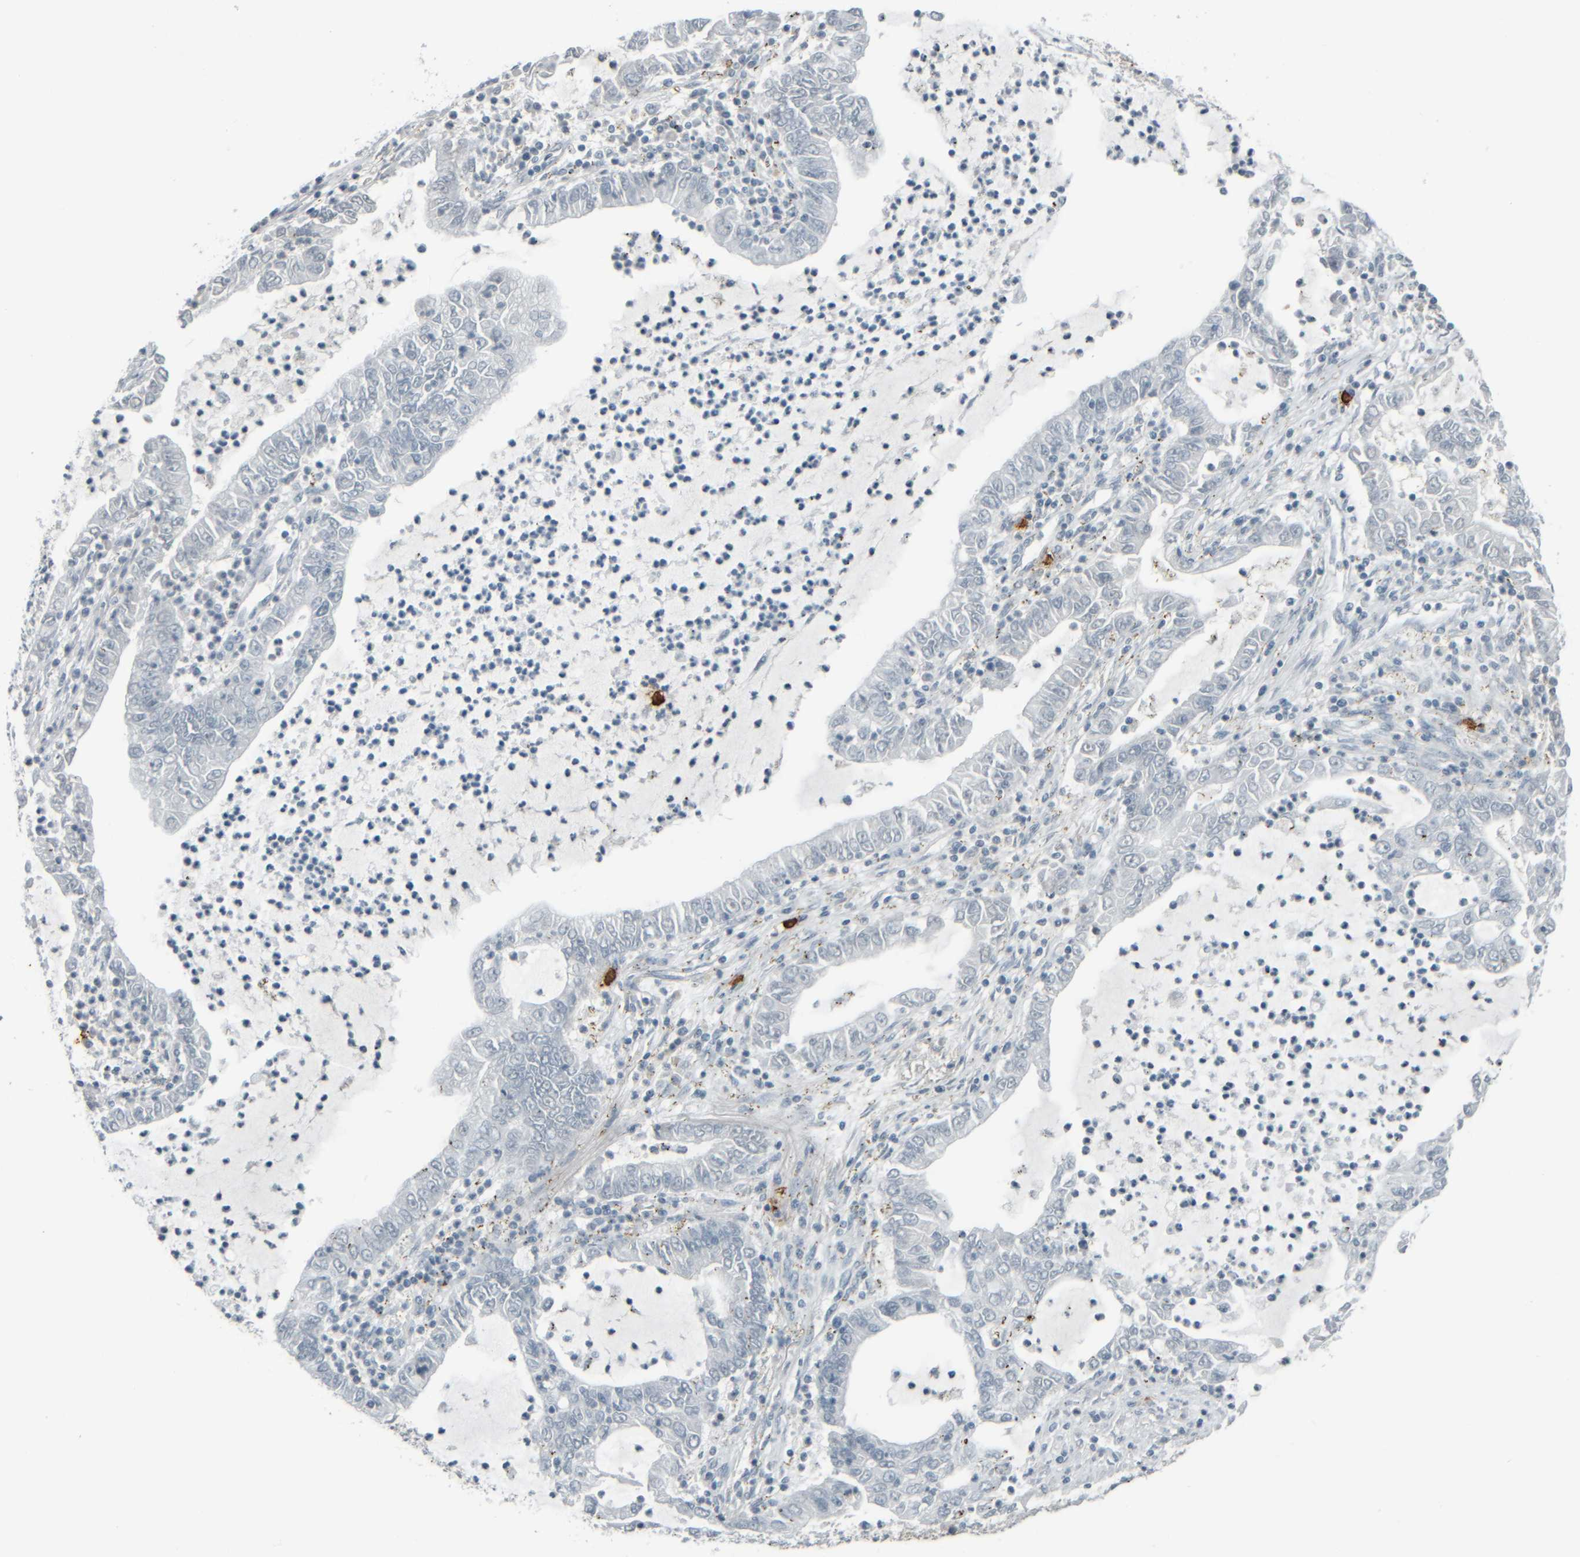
{"staining": {"intensity": "negative", "quantity": "none", "location": "none"}, "tissue": "lung cancer", "cell_type": "Tumor cells", "image_type": "cancer", "snomed": [{"axis": "morphology", "description": "Adenocarcinoma, NOS"}, {"axis": "topography", "description": "Lung"}], "caption": "Human adenocarcinoma (lung) stained for a protein using IHC exhibits no positivity in tumor cells.", "gene": "TPSAB1", "patient": {"sex": "female", "age": 51}}